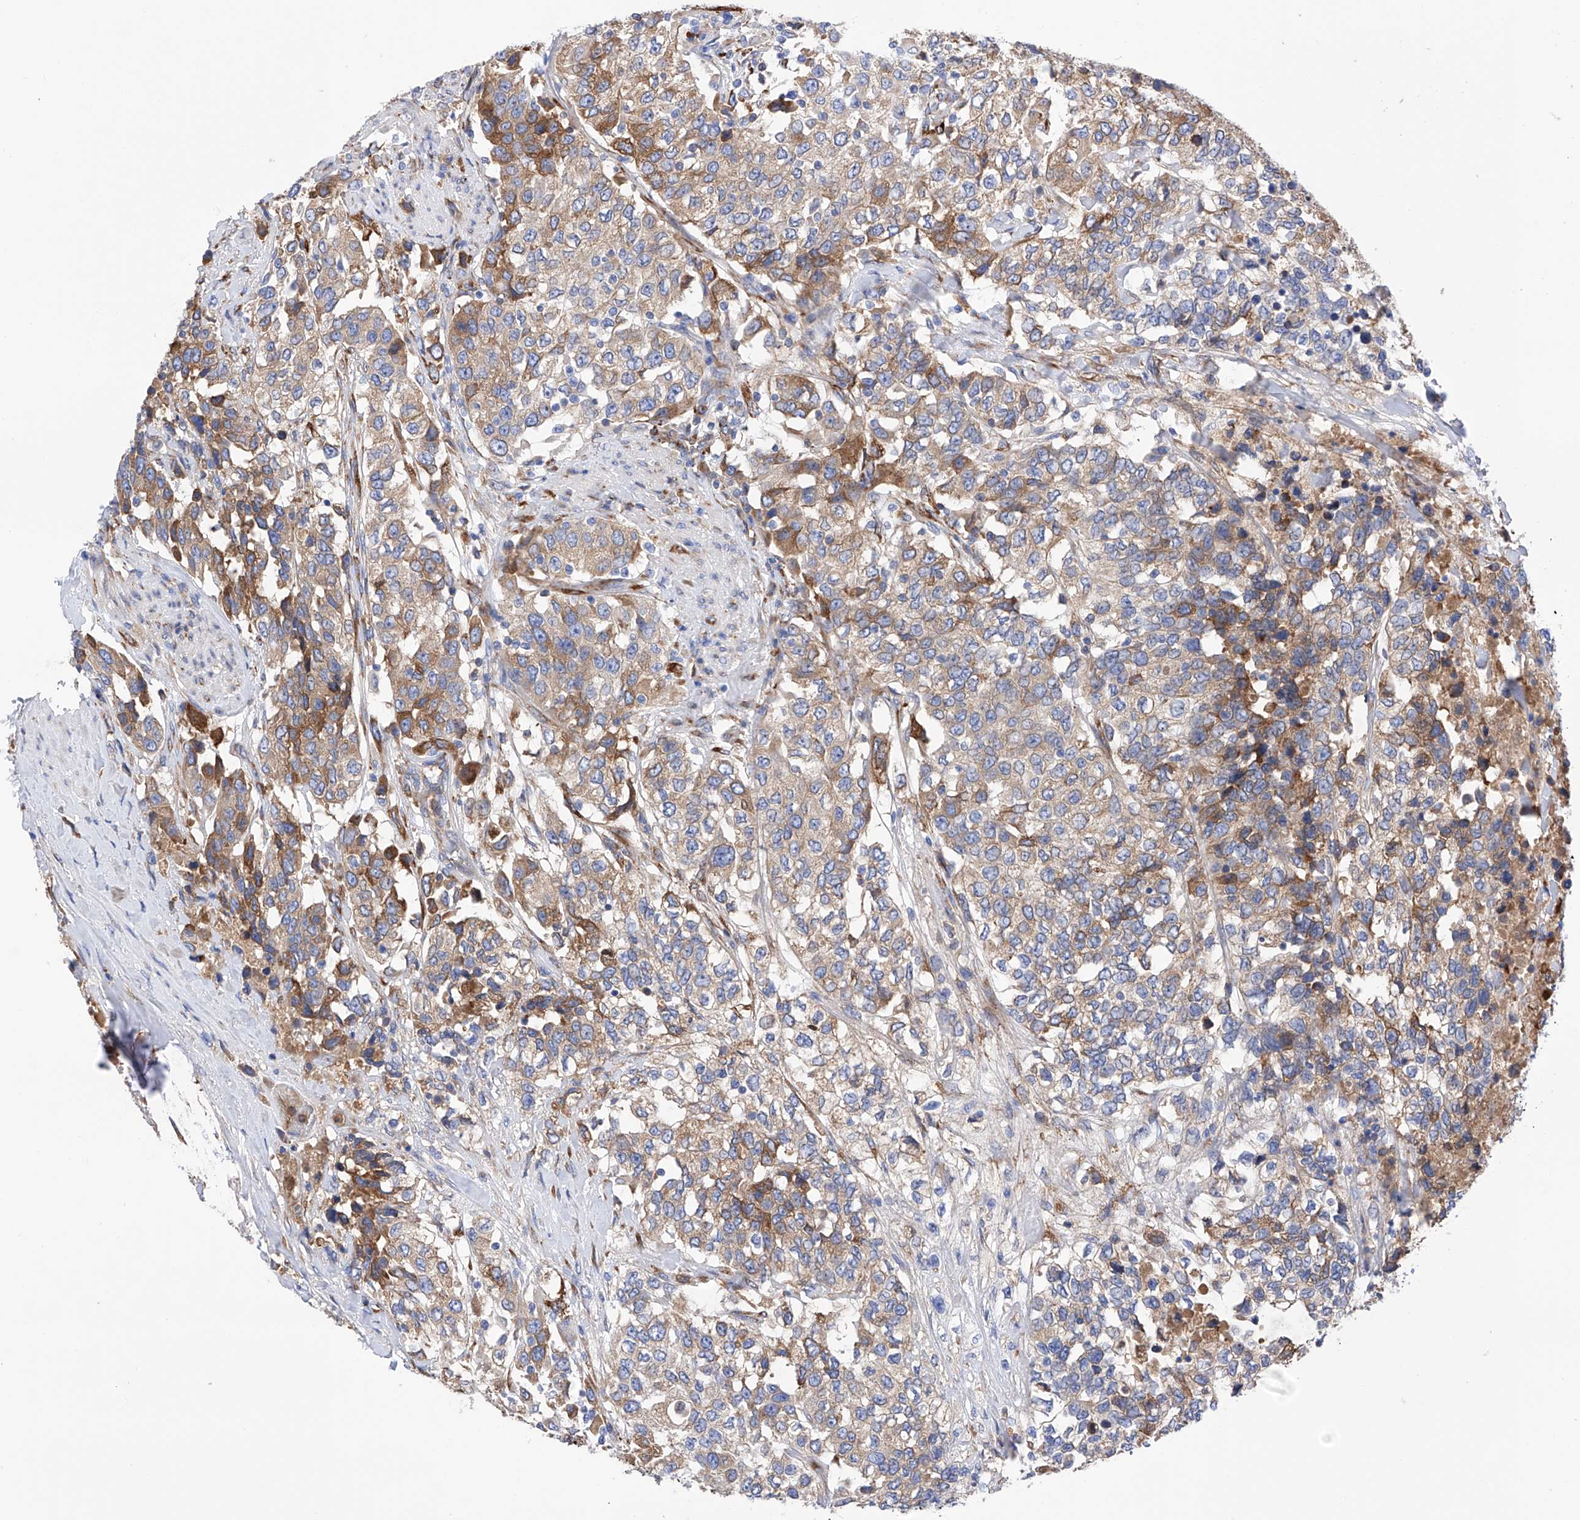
{"staining": {"intensity": "moderate", "quantity": "25%-75%", "location": "cytoplasmic/membranous"}, "tissue": "urothelial cancer", "cell_type": "Tumor cells", "image_type": "cancer", "snomed": [{"axis": "morphology", "description": "Urothelial carcinoma, High grade"}, {"axis": "topography", "description": "Urinary bladder"}], "caption": "A medium amount of moderate cytoplasmic/membranous expression is seen in approximately 25%-75% of tumor cells in urothelial carcinoma (high-grade) tissue.", "gene": "PDIA5", "patient": {"sex": "female", "age": 80}}